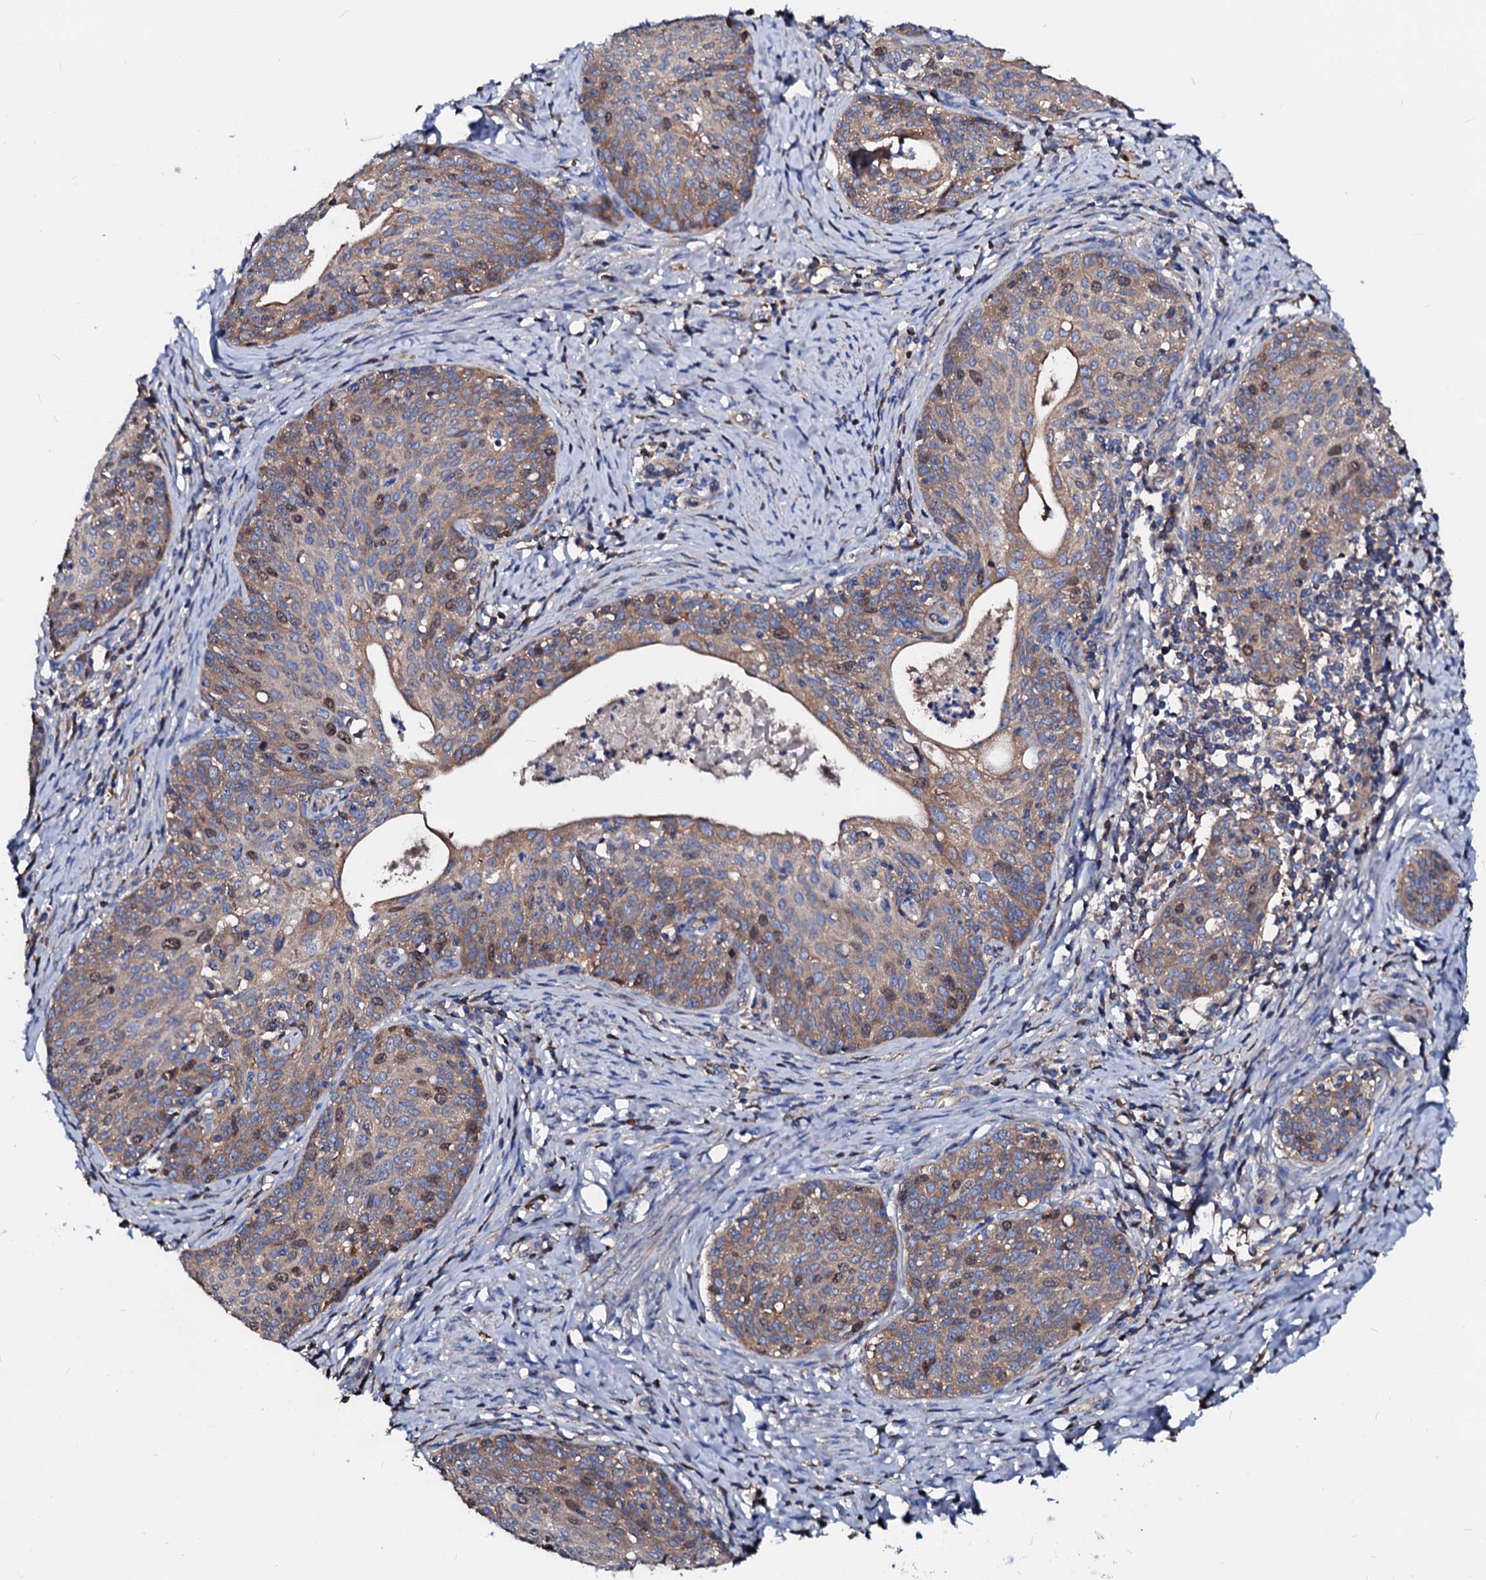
{"staining": {"intensity": "moderate", "quantity": "25%-75%", "location": "cytoplasmic/membranous,nuclear"}, "tissue": "cervical cancer", "cell_type": "Tumor cells", "image_type": "cancer", "snomed": [{"axis": "morphology", "description": "Squamous cell carcinoma, NOS"}, {"axis": "topography", "description": "Cervix"}], "caption": "Approximately 25%-75% of tumor cells in squamous cell carcinoma (cervical) exhibit moderate cytoplasmic/membranous and nuclear protein expression as visualized by brown immunohistochemical staining.", "gene": "CSKMT", "patient": {"sex": "female", "age": 52}}